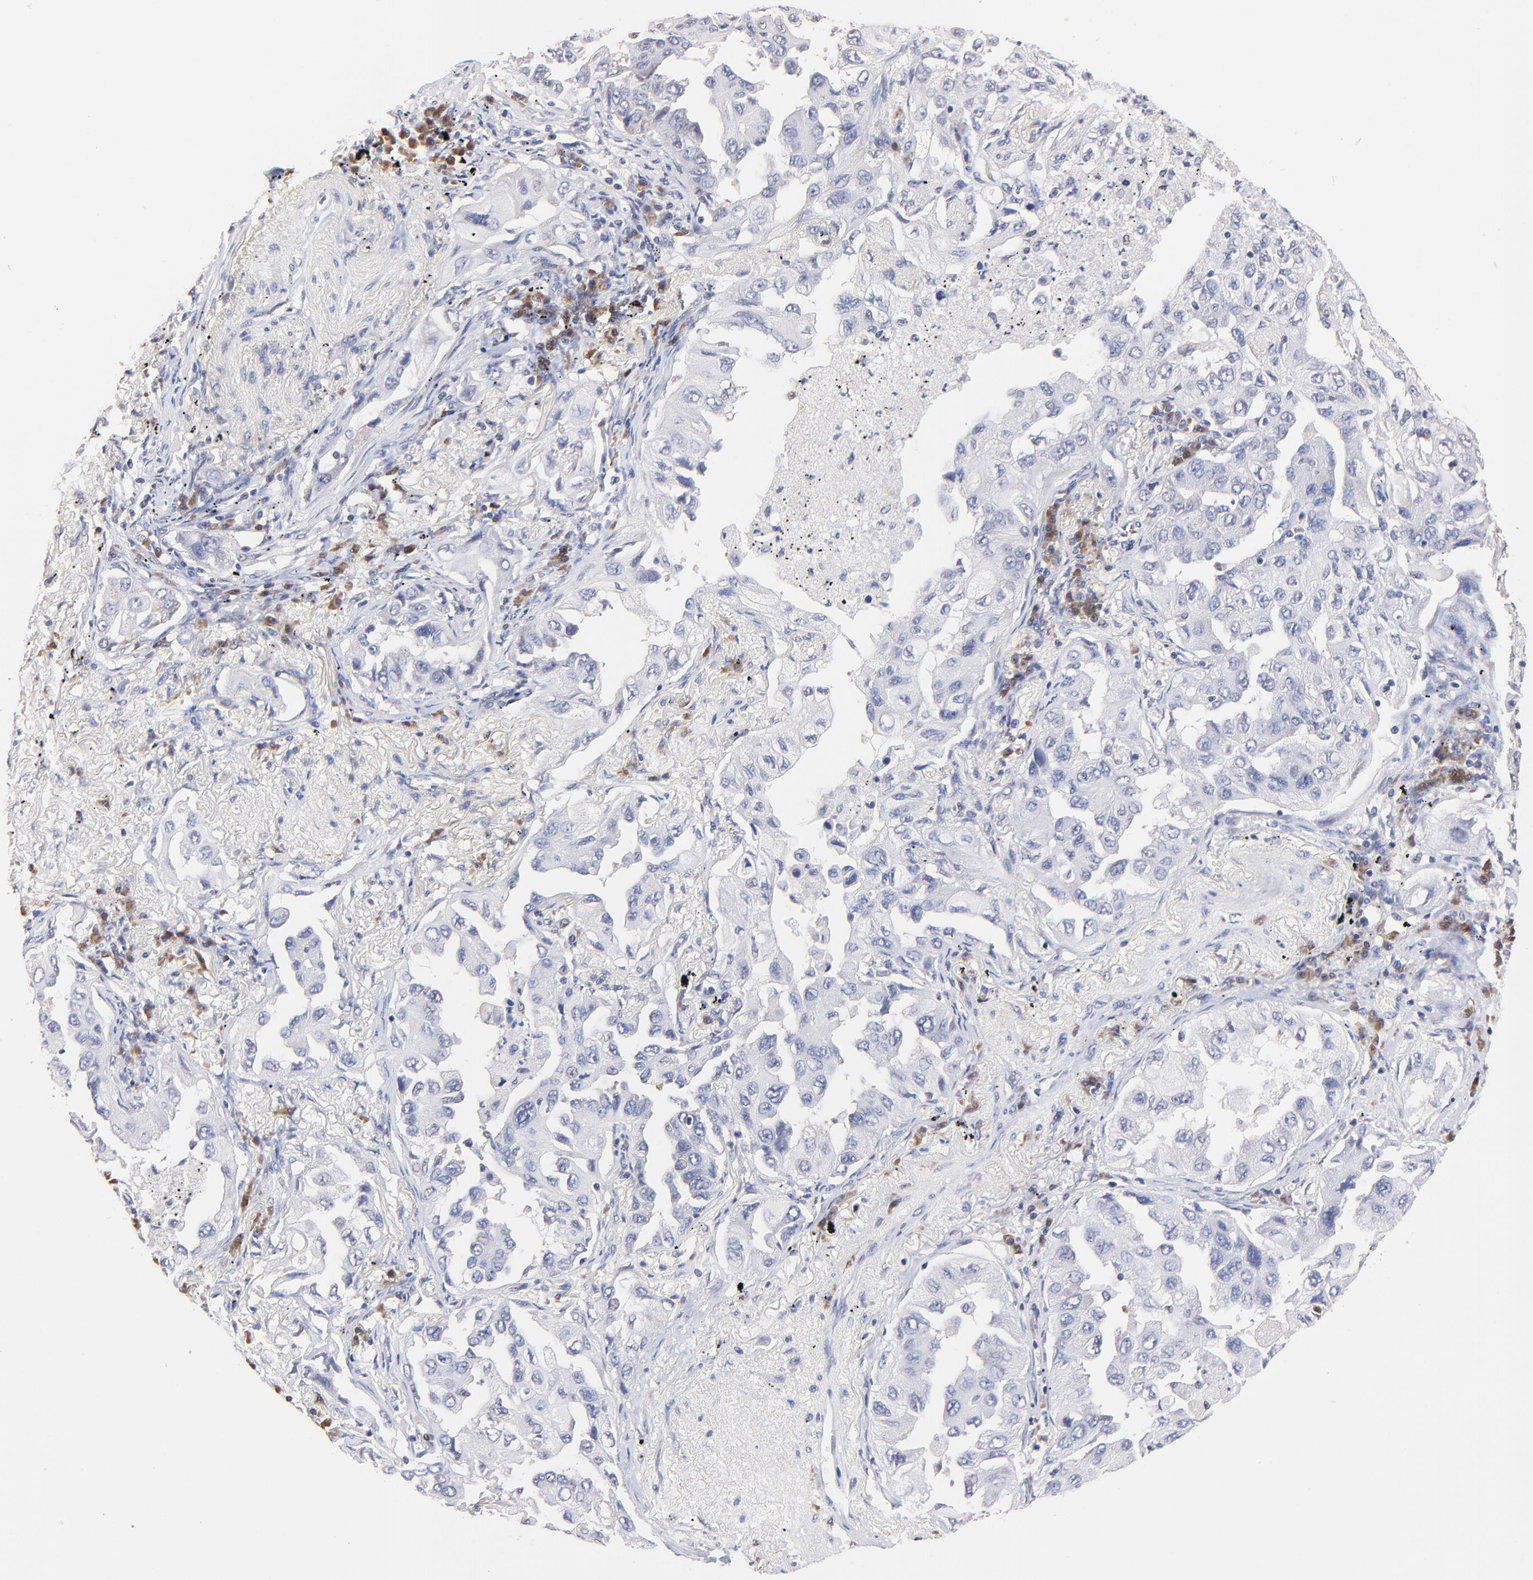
{"staining": {"intensity": "negative", "quantity": "none", "location": "none"}, "tissue": "lung cancer", "cell_type": "Tumor cells", "image_type": "cancer", "snomed": [{"axis": "morphology", "description": "Adenocarcinoma, NOS"}, {"axis": "topography", "description": "Lung"}], "caption": "Image shows no protein staining in tumor cells of lung adenocarcinoma tissue. (DAB (3,3'-diaminobenzidine) IHC visualized using brightfield microscopy, high magnification).", "gene": "ZNF155", "patient": {"sex": "female", "age": 65}}